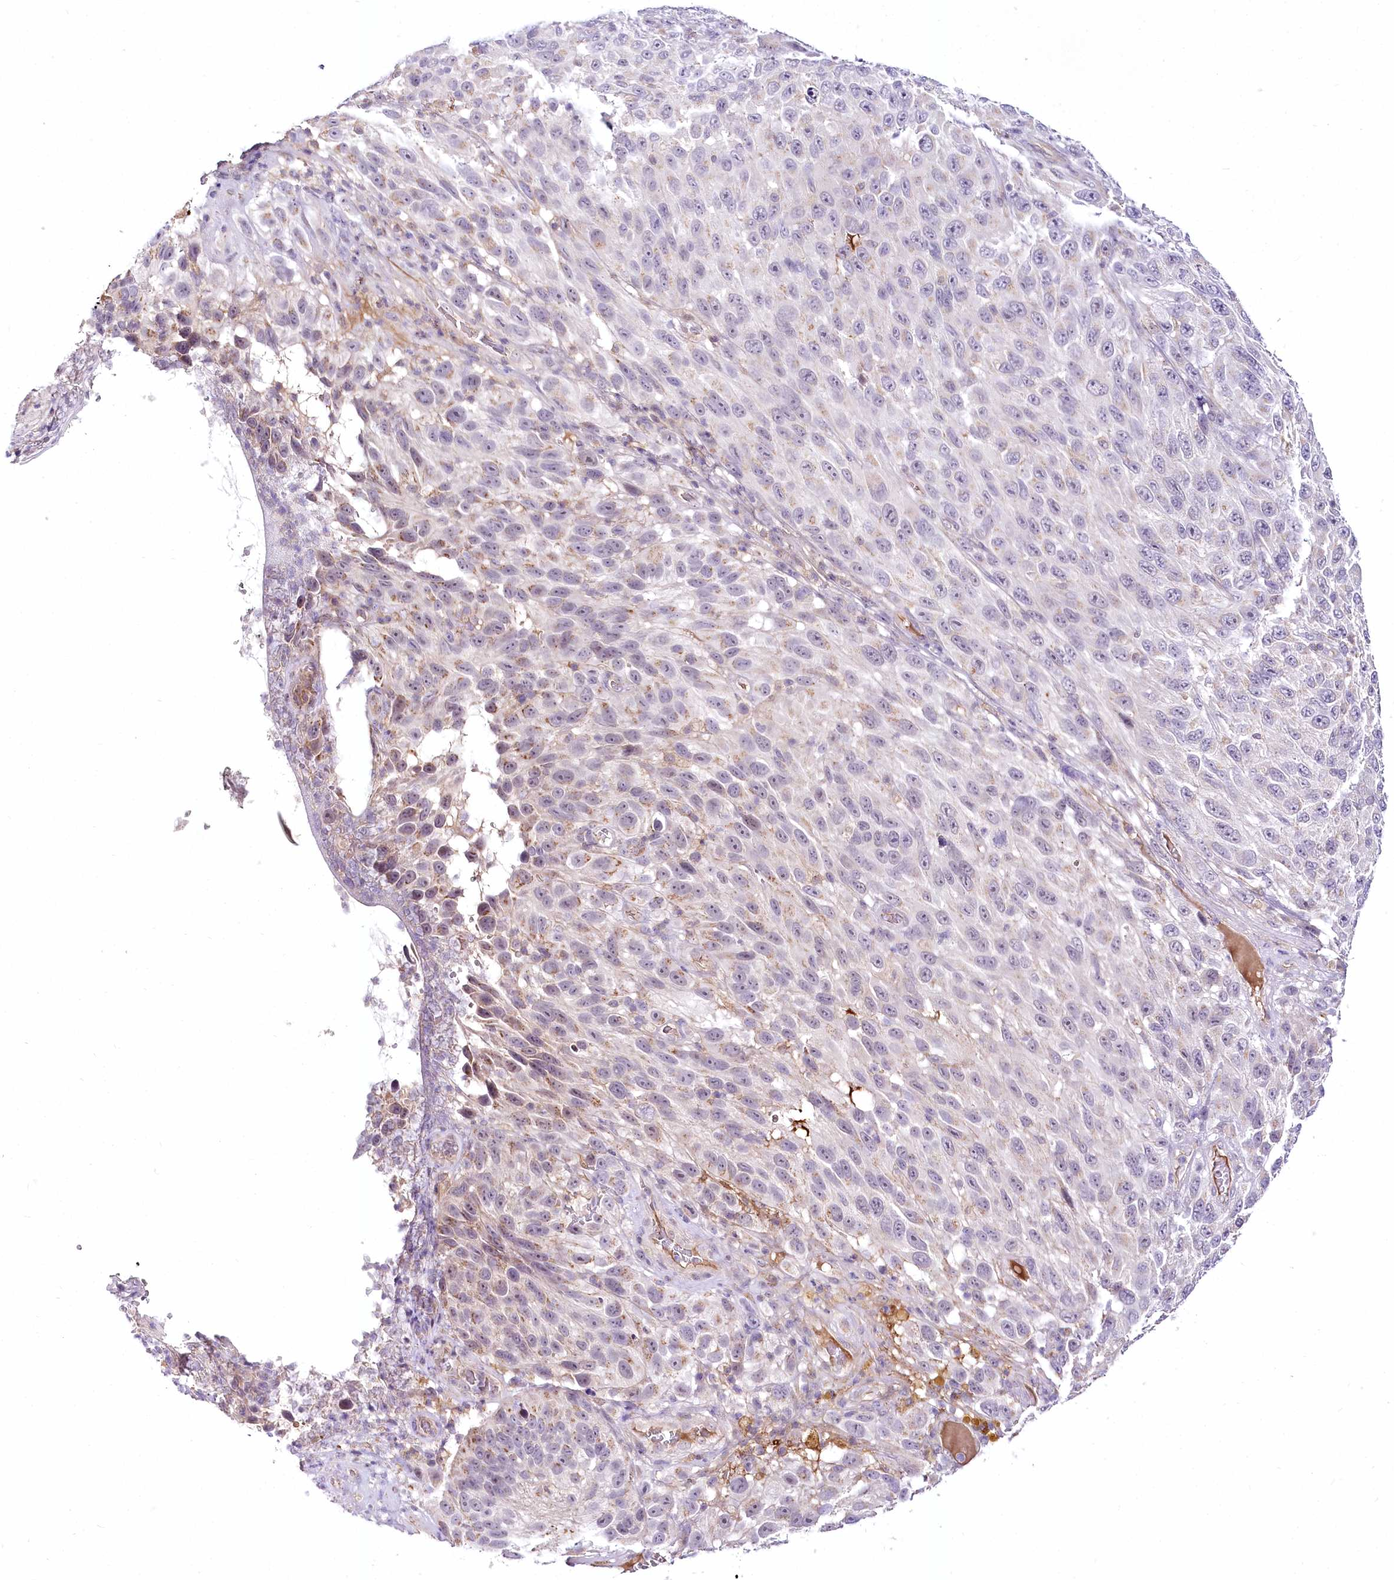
{"staining": {"intensity": "negative", "quantity": "none", "location": "none"}, "tissue": "melanoma", "cell_type": "Tumor cells", "image_type": "cancer", "snomed": [{"axis": "morphology", "description": "Malignant melanoma, NOS"}, {"axis": "topography", "description": "Skin"}], "caption": "Micrograph shows no protein positivity in tumor cells of melanoma tissue.", "gene": "VWA5A", "patient": {"sex": "female", "age": 96}}